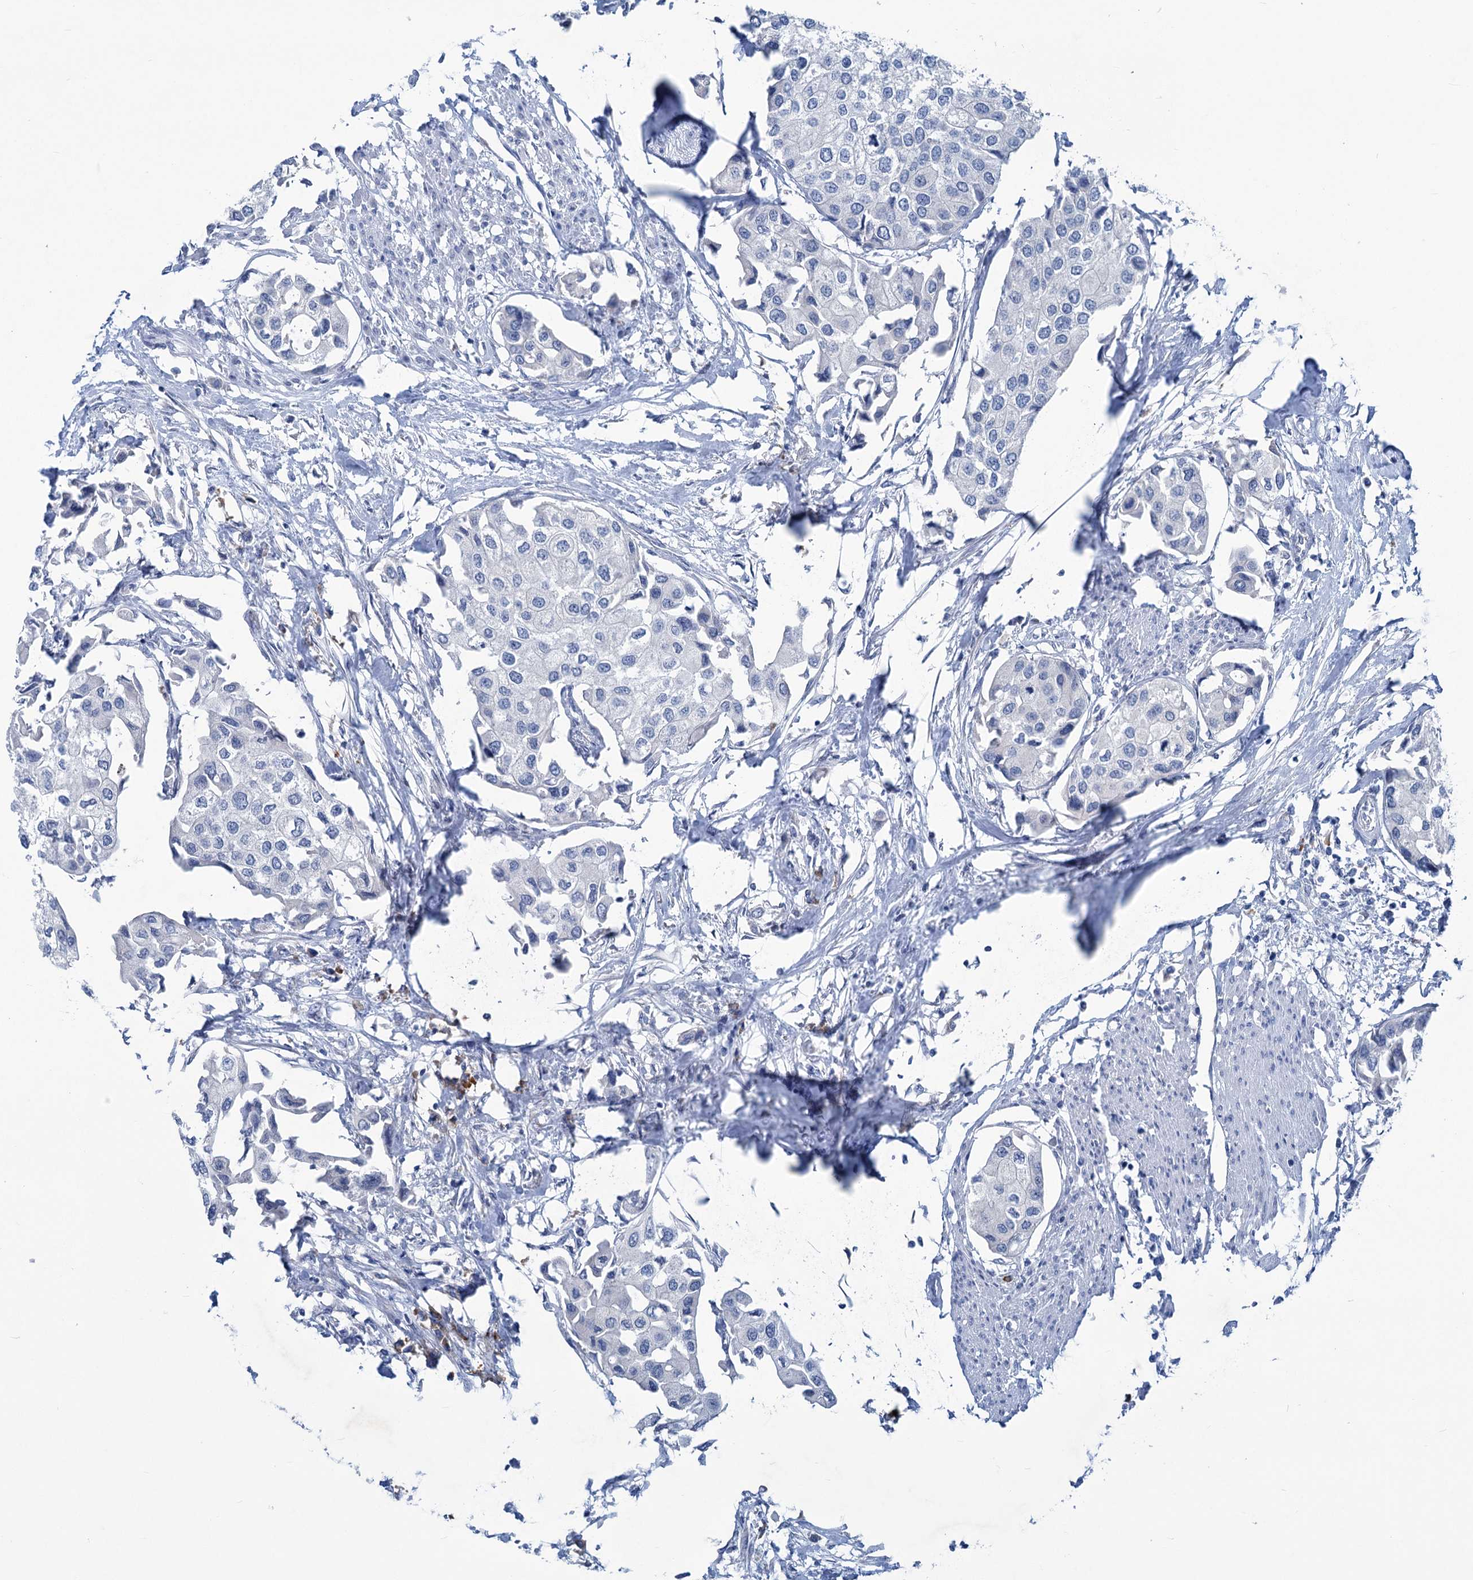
{"staining": {"intensity": "negative", "quantity": "none", "location": "none"}, "tissue": "urothelial cancer", "cell_type": "Tumor cells", "image_type": "cancer", "snomed": [{"axis": "morphology", "description": "Urothelial carcinoma, High grade"}, {"axis": "topography", "description": "Urinary bladder"}], "caption": "The micrograph displays no staining of tumor cells in urothelial carcinoma (high-grade).", "gene": "NEU3", "patient": {"sex": "male", "age": 64}}